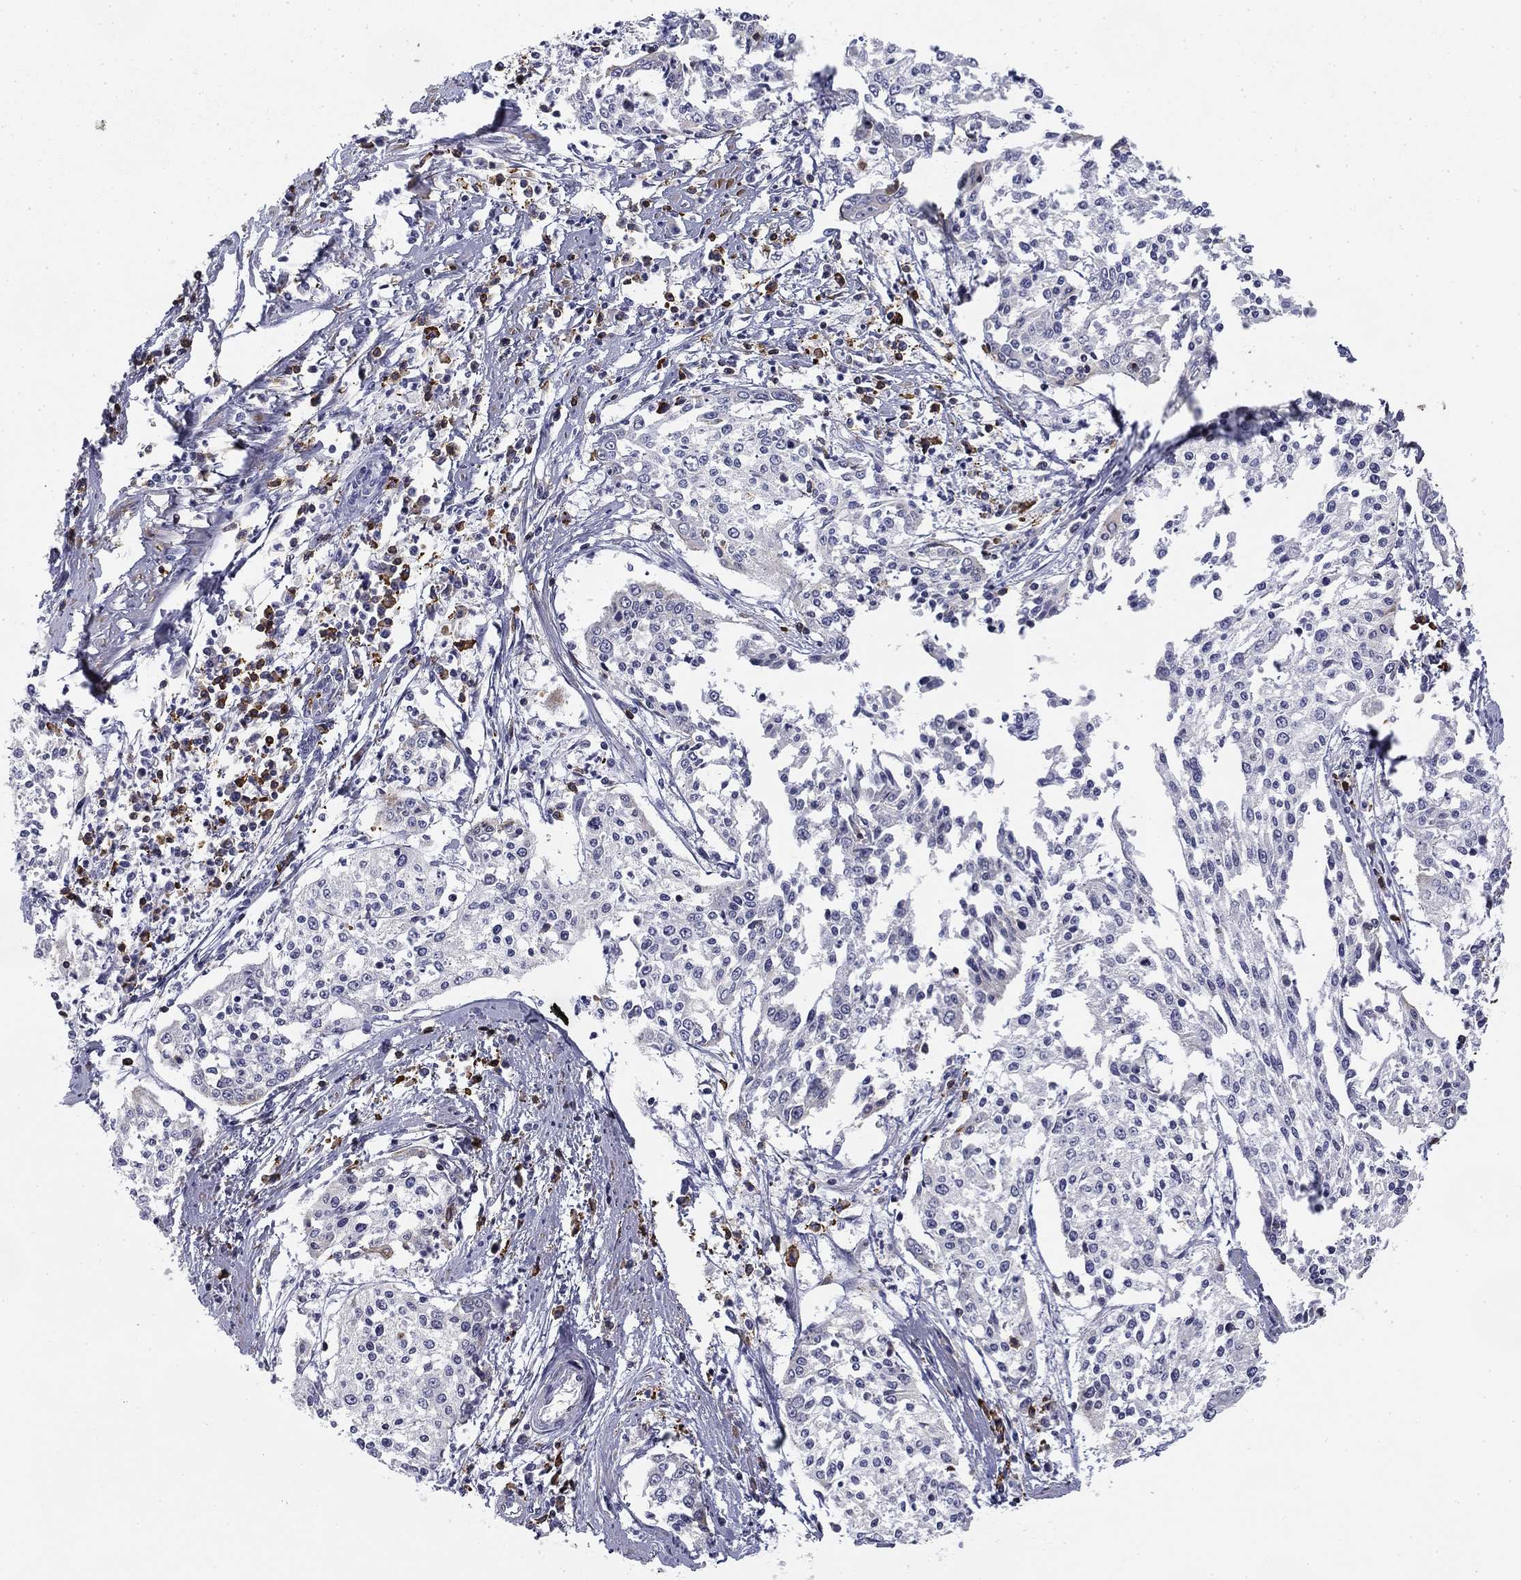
{"staining": {"intensity": "negative", "quantity": "none", "location": "none"}, "tissue": "cervical cancer", "cell_type": "Tumor cells", "image_type": "cancer", "snomed": [{"axis": "morphology", "description": "Squamous cell carcinoma, NOS"}, {"axis": "topography", "description": "Cervix"}], "caption": "DAB (3,3'-diaminobenzidine) immunohistochemical staining of cervical cancer (squamous cell carcinoma) reveals no significant positivity in tumor cells. (Brightfield microscopy of DAB (3,3'-diaminobenzidine) immunohistochemistry (IHC) at high magnification).", "gene": "TRAT1", "patient": {"sex": "female", "age": 41}}